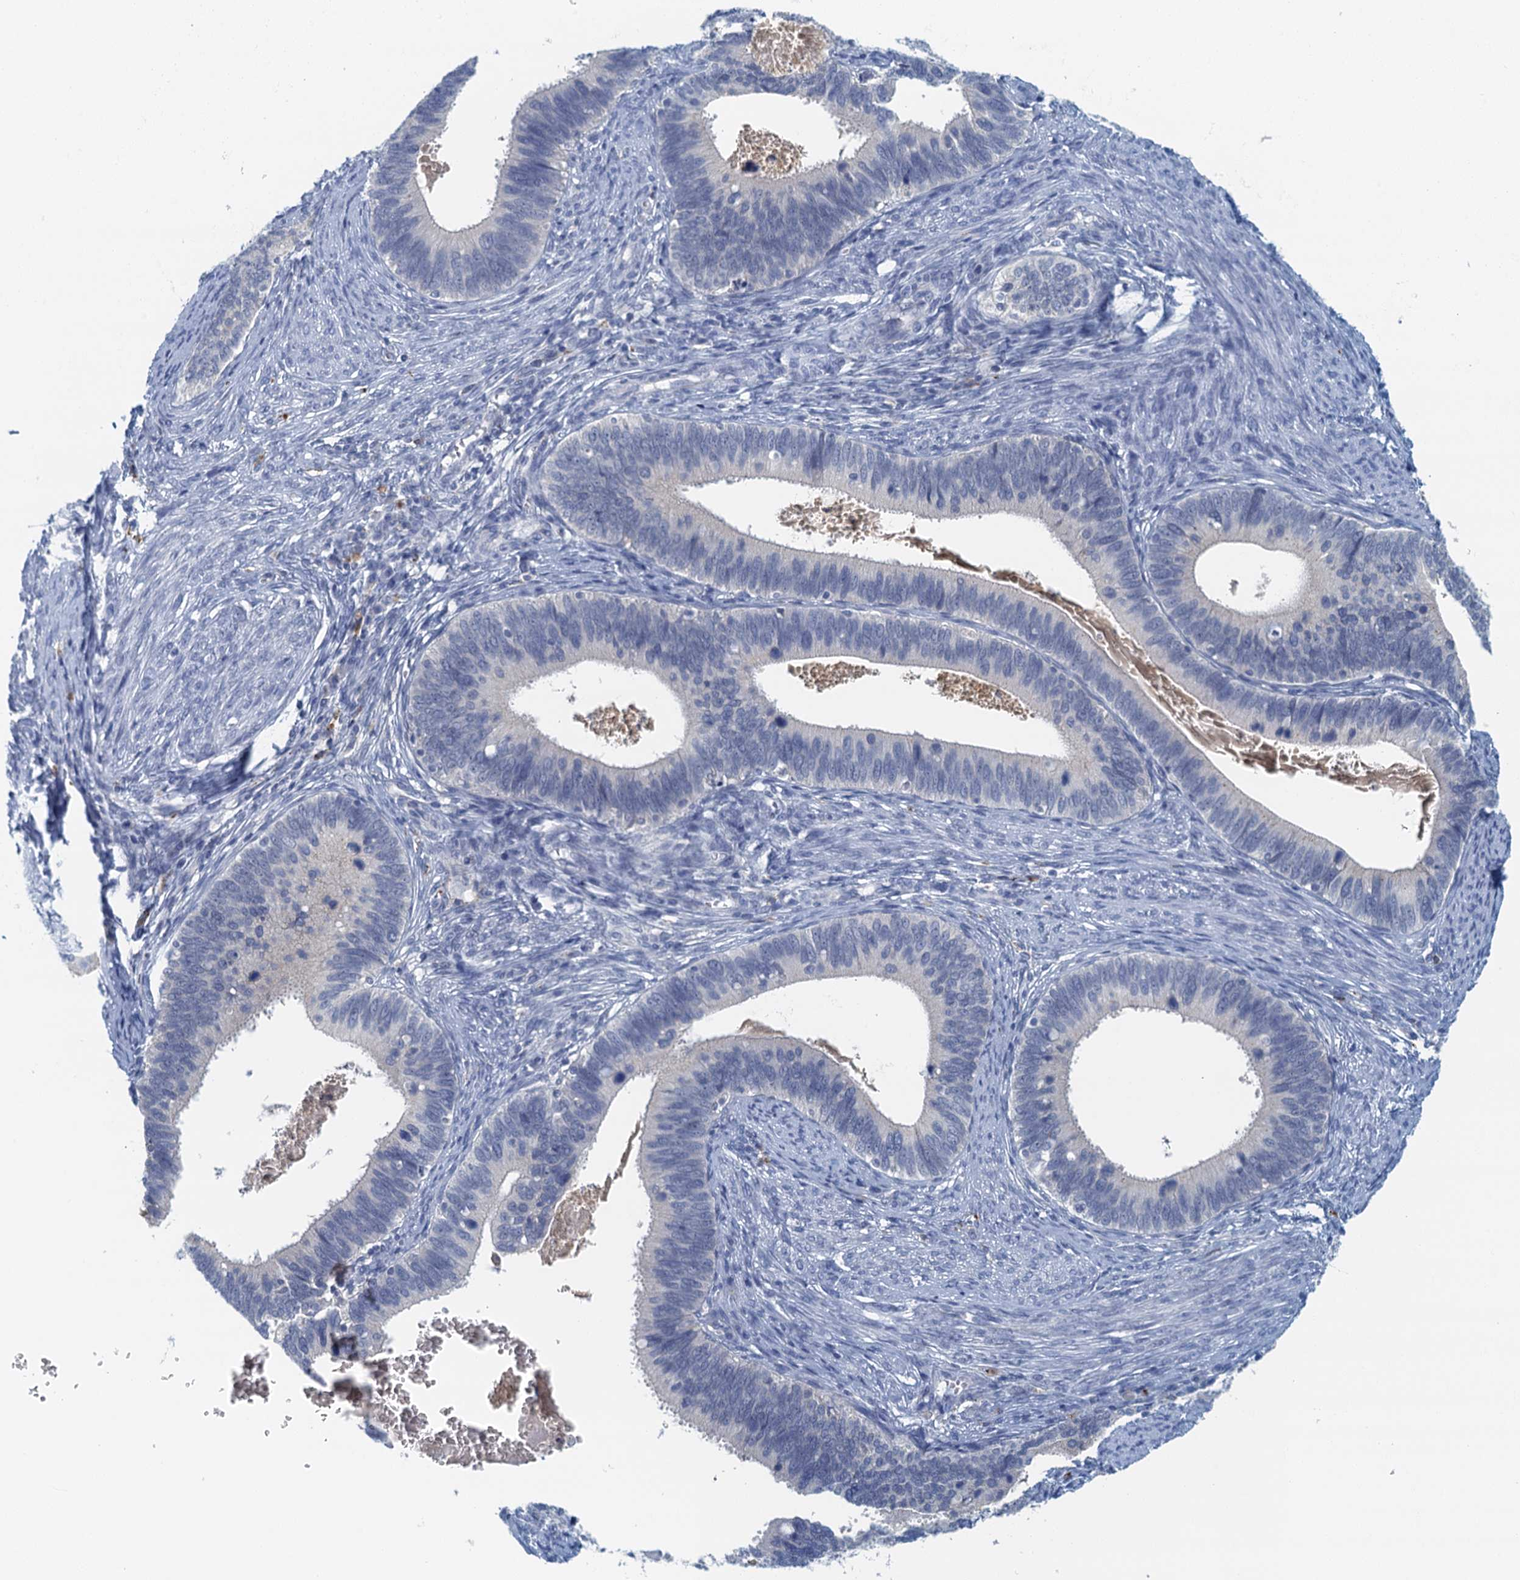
{"staining": {"intensity": "negative", "quantity": "none", "location": "none"}, "tissue": "cervical cancer", "cell_type": "Tumor cells", "image_type": "cancer", "snomed": [{"axis": "morphology", "description": "Adenocarcinoma, NOS"}, {"axis": "topography", "description": "Cervix"}], "caption": "This is an immunohistochemistry (IHC) image of cervical cancer. There is no expression in tumor cells.", "gene": "NUBP2", "patient": {"sex": "female", "age": 42}}